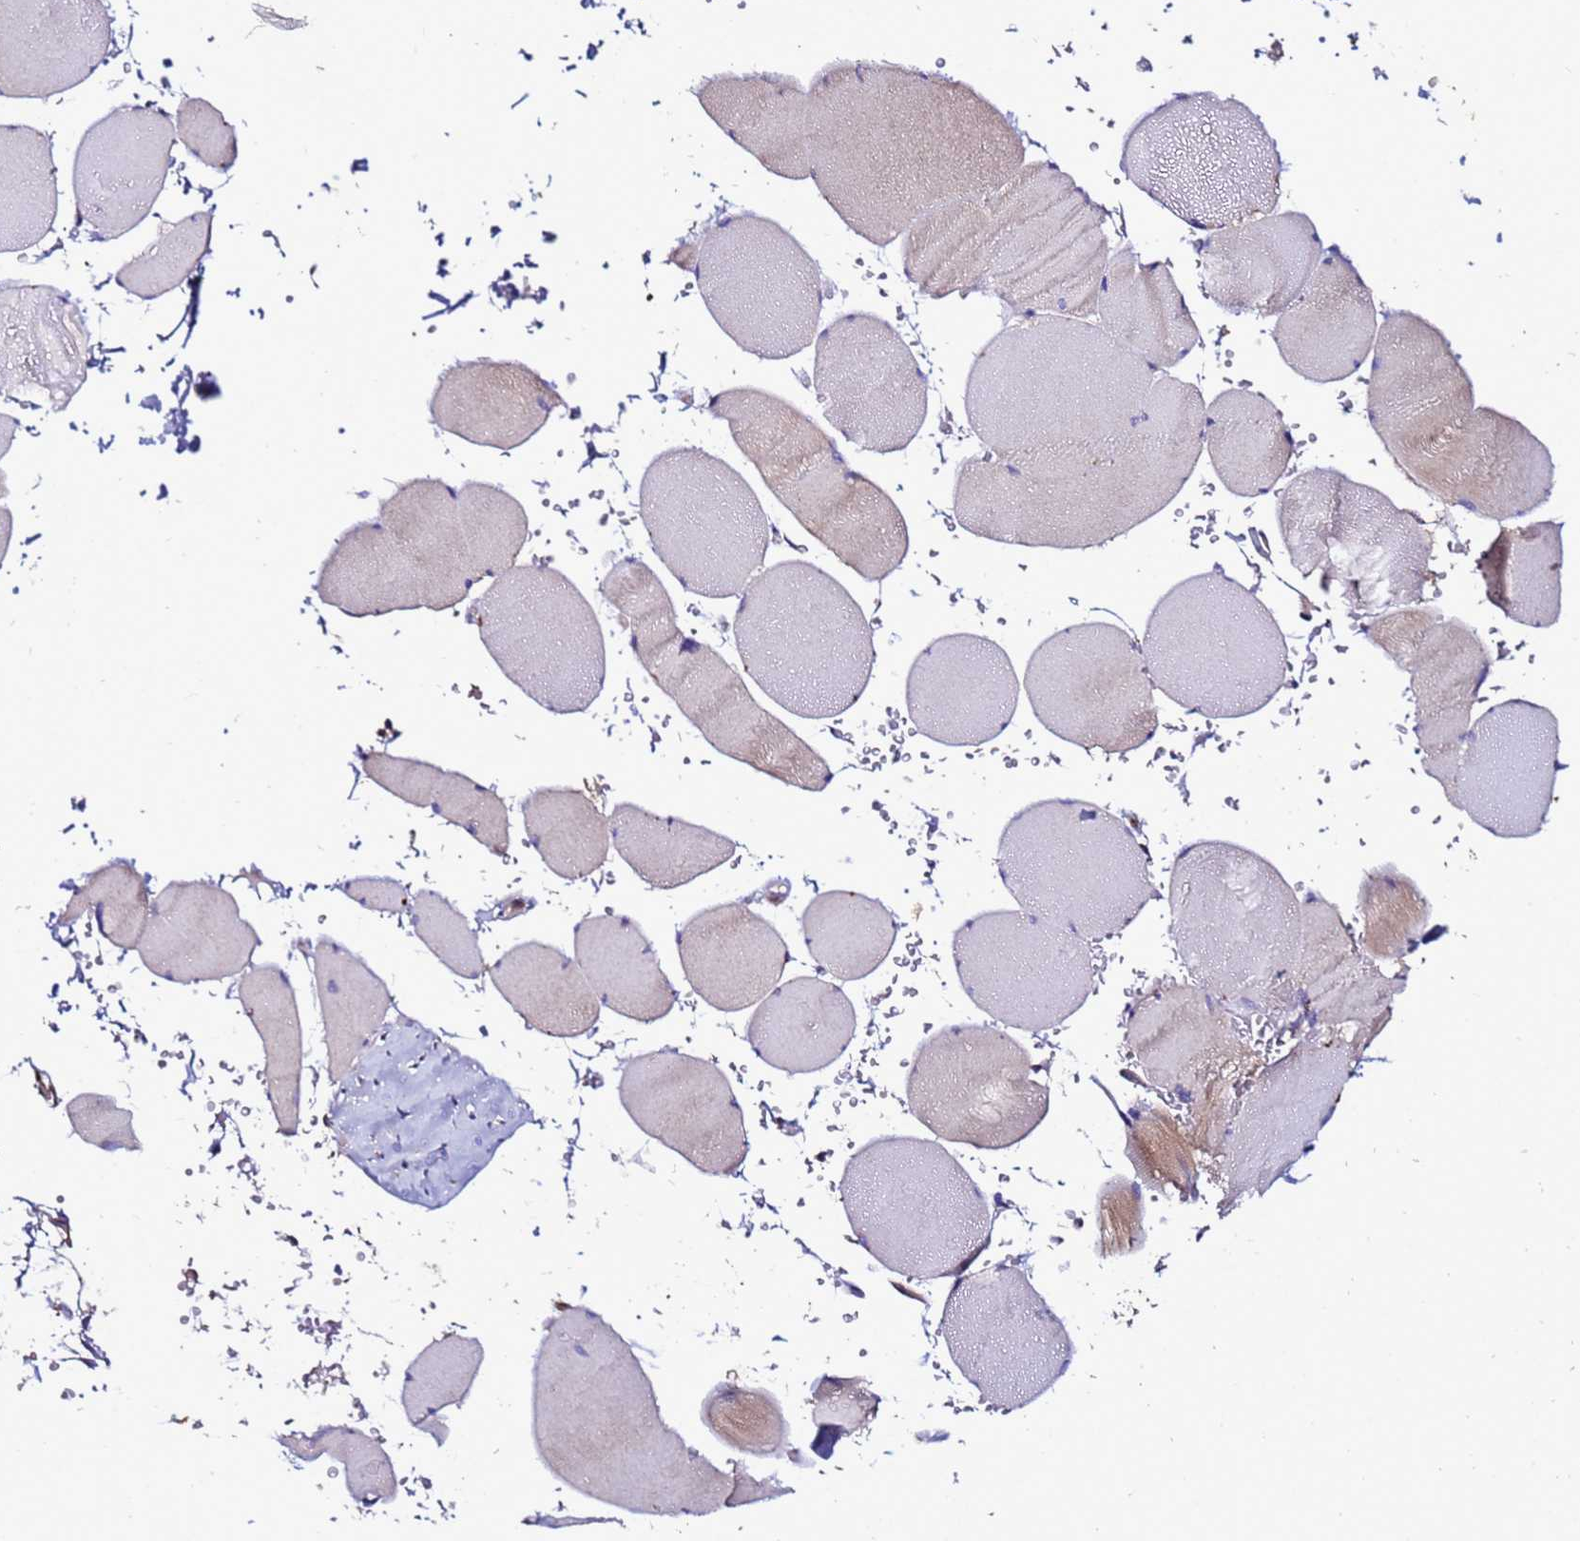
{"staining": {"intensity": "weak", "quantity": "25%-75%", "location": "cytoplasmic/membranous"}, "tissue": "skeletal muscle", "cell_type": "Myocytes", "image_type": "normal", "snomed": [{"axis": "morphology", "description": "Normal tissue, NOS"}, {"axis": "topography", "description": "Skeletal muscle"}, {"axis": "topography", "description": "Head-Neck"}], "caption": "Immunohistochemical staining of unremarkable human skeletal muscle displays weak cytoplasmic/membranous protein positivity in about 25%-75% of myocytes.", "gene": "ANTKMT", "patient": {"sex": "male", "age": 66}}